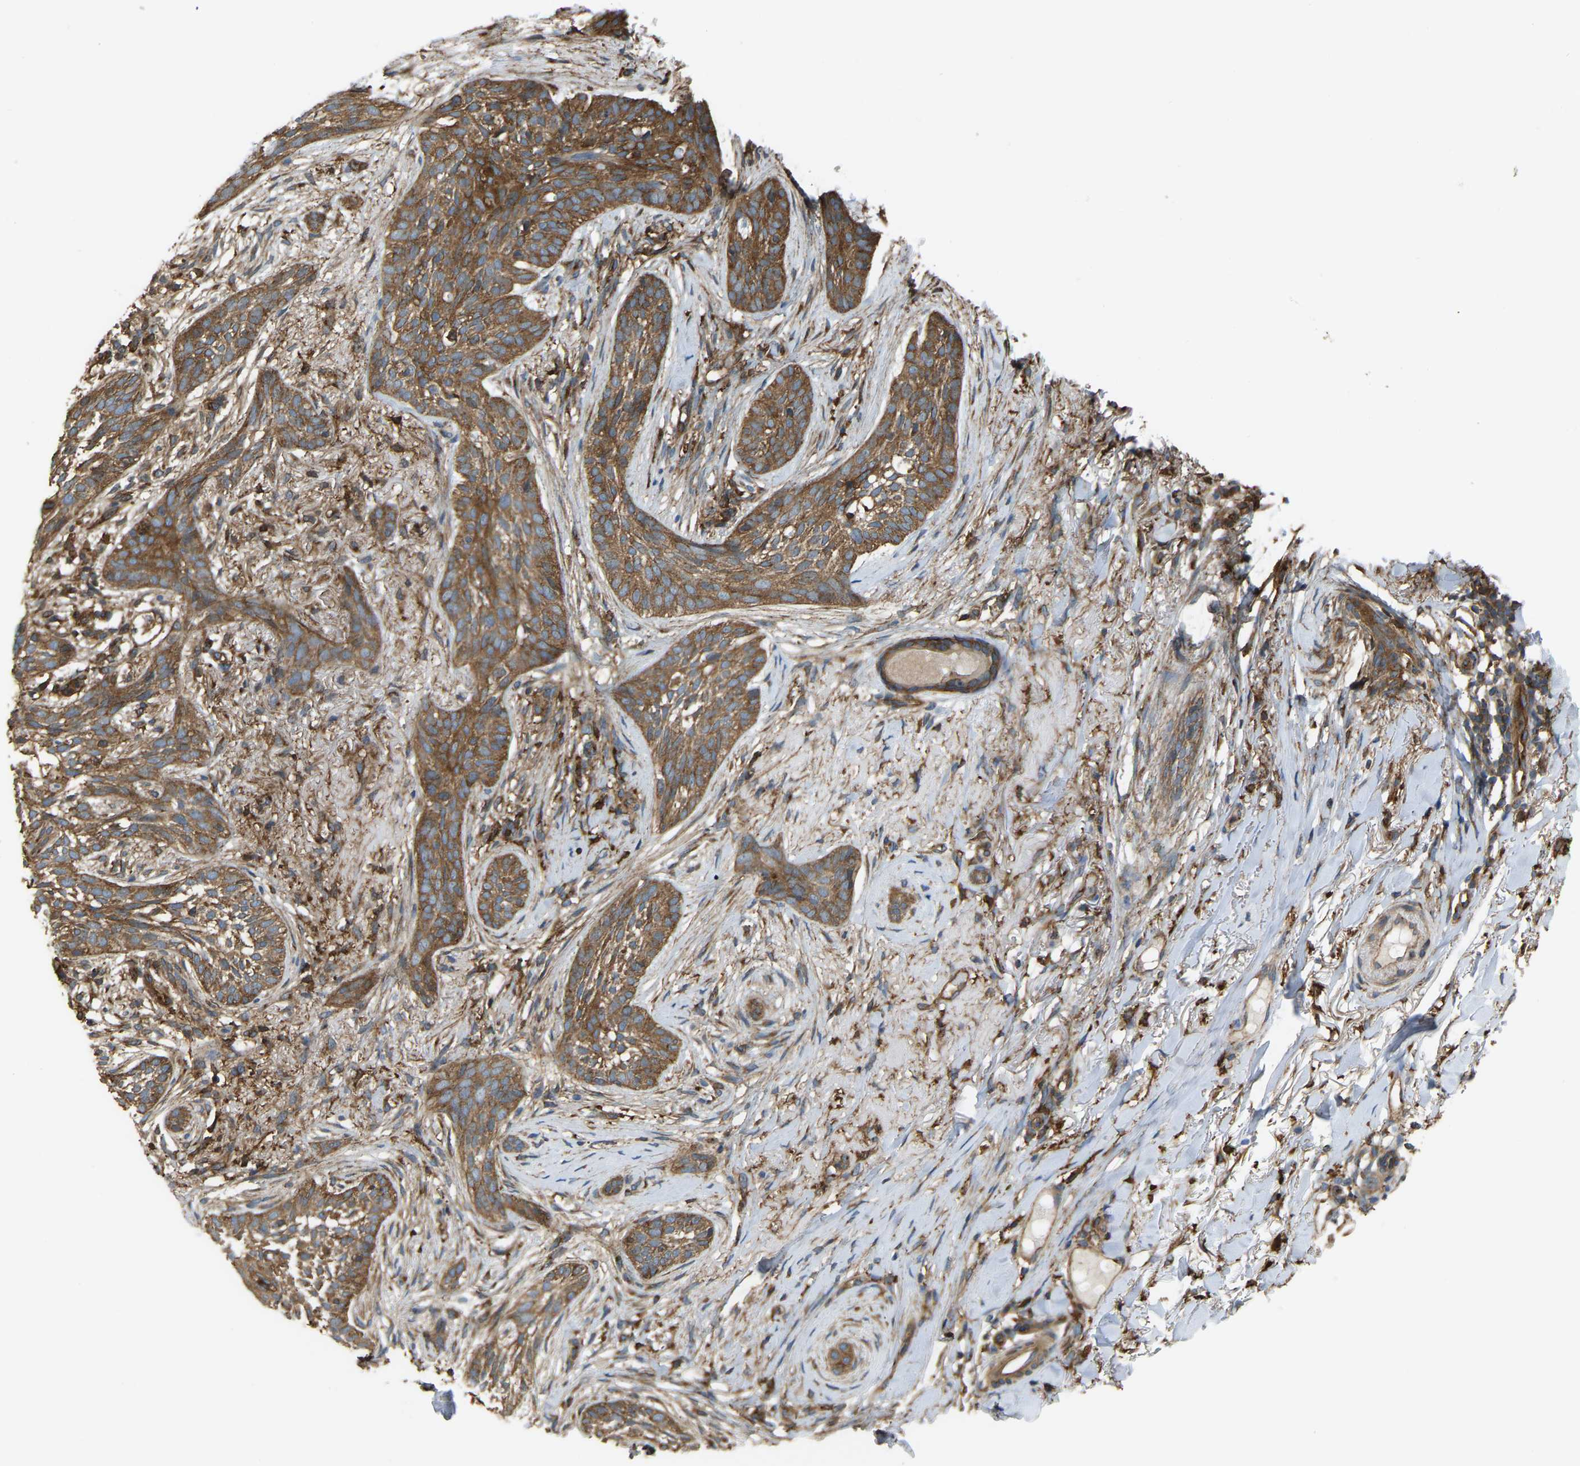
{"staining": {"intensity": "moderate", "quantity": ">75%", "location": "cytoplasmic/membranous"}, "tissue": "skin cancer", "cell_type": "Tumor cells", "image_type": "cancer", "snomed": [{"axis": "morphology", "description": "Basal cell carcinoma"}, {"axis": "topography", "description": "Skin"}], "caption": "Immunohistochemical staining of human skin basal cell carcinoma demonstrates medium levels of moderate cytoplasmic/membranous protein staining in about >75% of tumor cells.", "gene": "PICALM", "patient": {"sex": "female", "age": 88}}